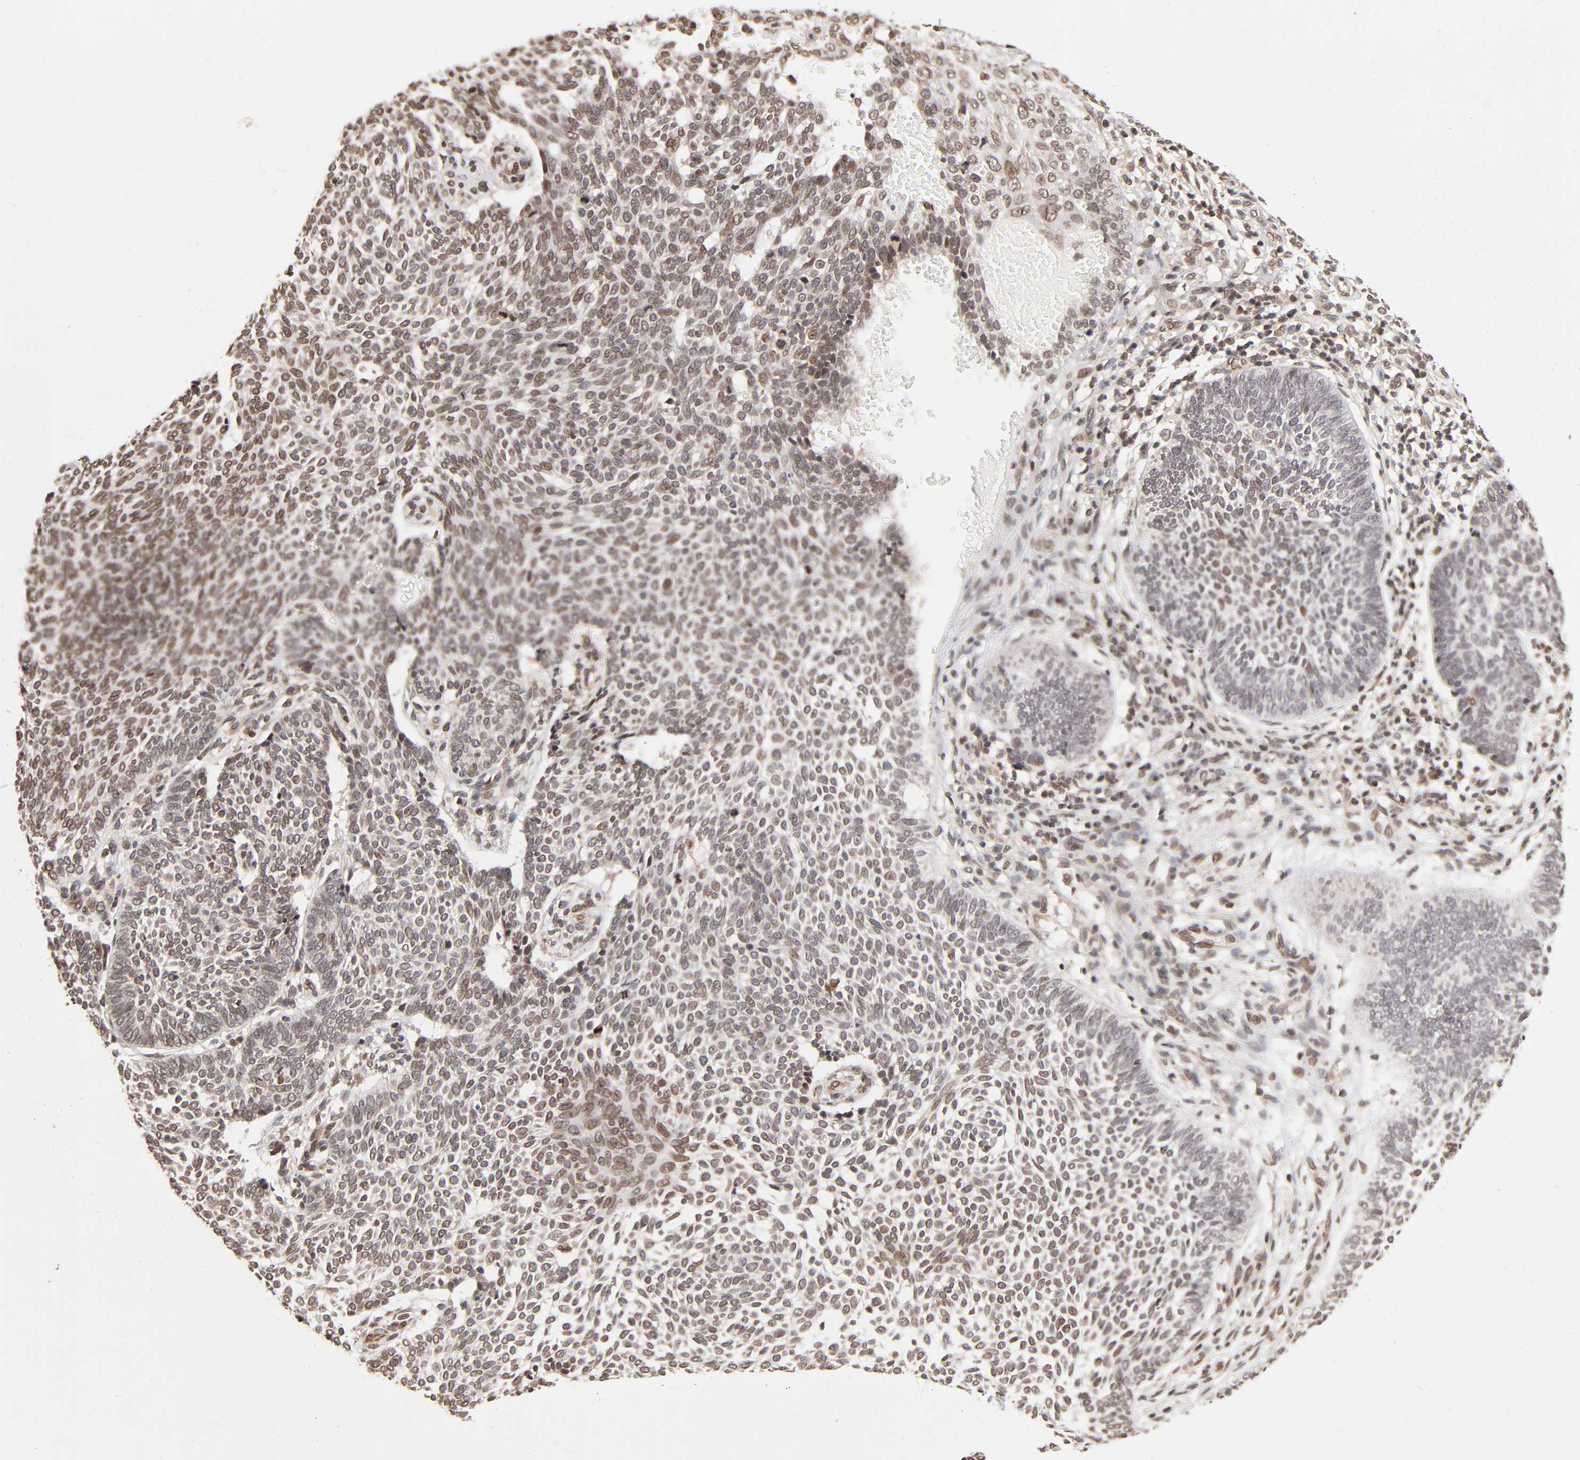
{"staining": {"intensity": "weak", "quantity": "<25%", "location": "nuclear"}, "tissue": "skin cancer", "cell_type": "Tumor cells", "image_type": "cancer", "snomed": [{"axis": "morphology", "description": "Normal tissue, NOS"}, {"axis": "morphology", "description": "Basal cell carcinoma"}, {"axis": "topography", "description": "Skin"}], "caption": "Immunohistochemistry of basal cell carcinoma (skin) exhibits no positivity in tumor cells.", "gene": "MLLT6", "patient": {"sex": "male", "age": 87}}